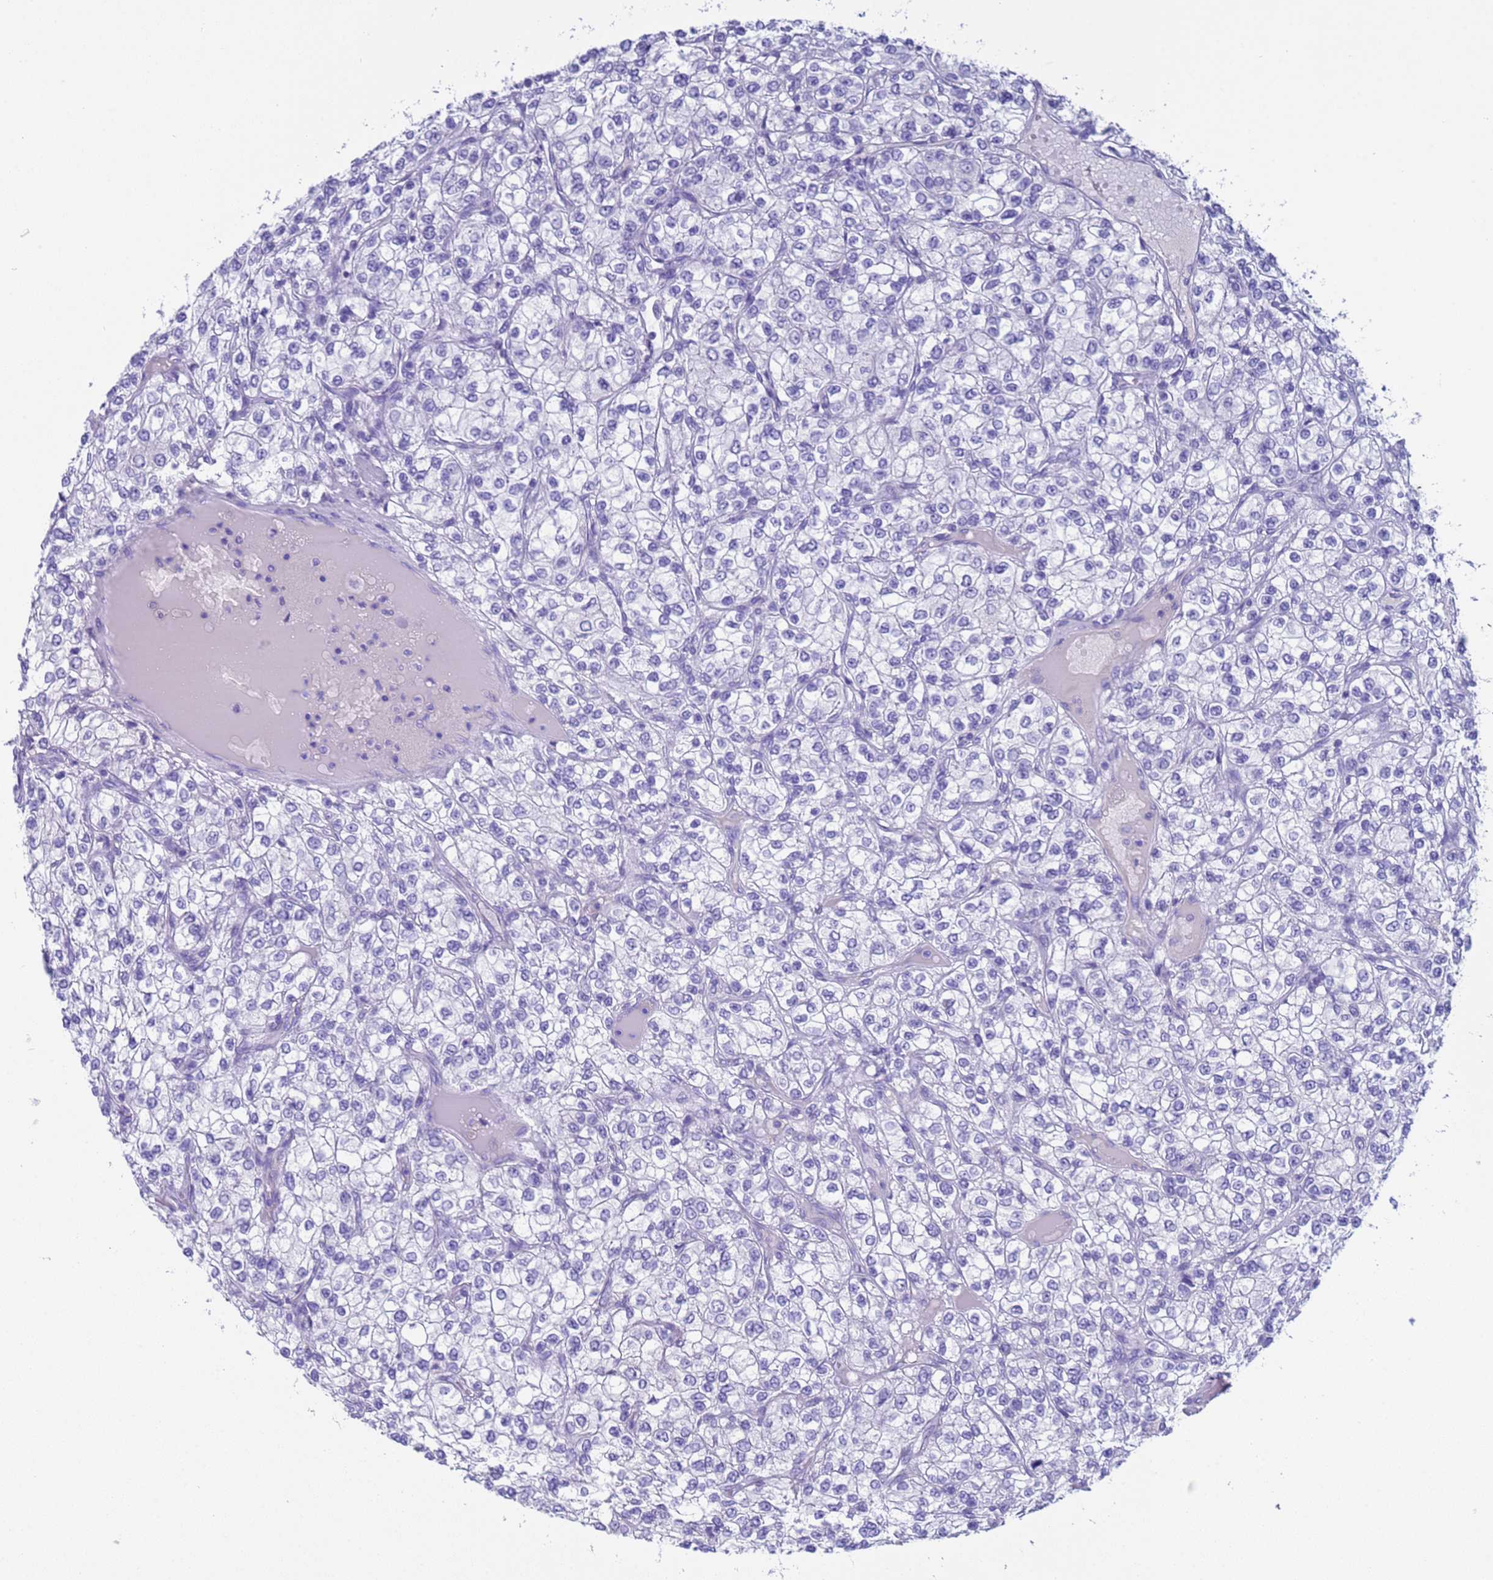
{"staining": {"intensity": "negative", "quantity": "none", "location": "none"}, "tissue": "renal cancer", "cell_type": "Tumor cells", "image_type": "cancer", "snomed": [{"axis": "morphology", "description": "Adenocarcinoma, NOS"}, {"axis": "topography", "description": "Kidney"}], "caption": "Immunohistochemistry (IHC) photomicrograph of human renal cancer stained for a protein (brown), which demonstrates no staining in tumor cells.", "gene": "CKM", "patient": {"sex": "male", "age": 80}}